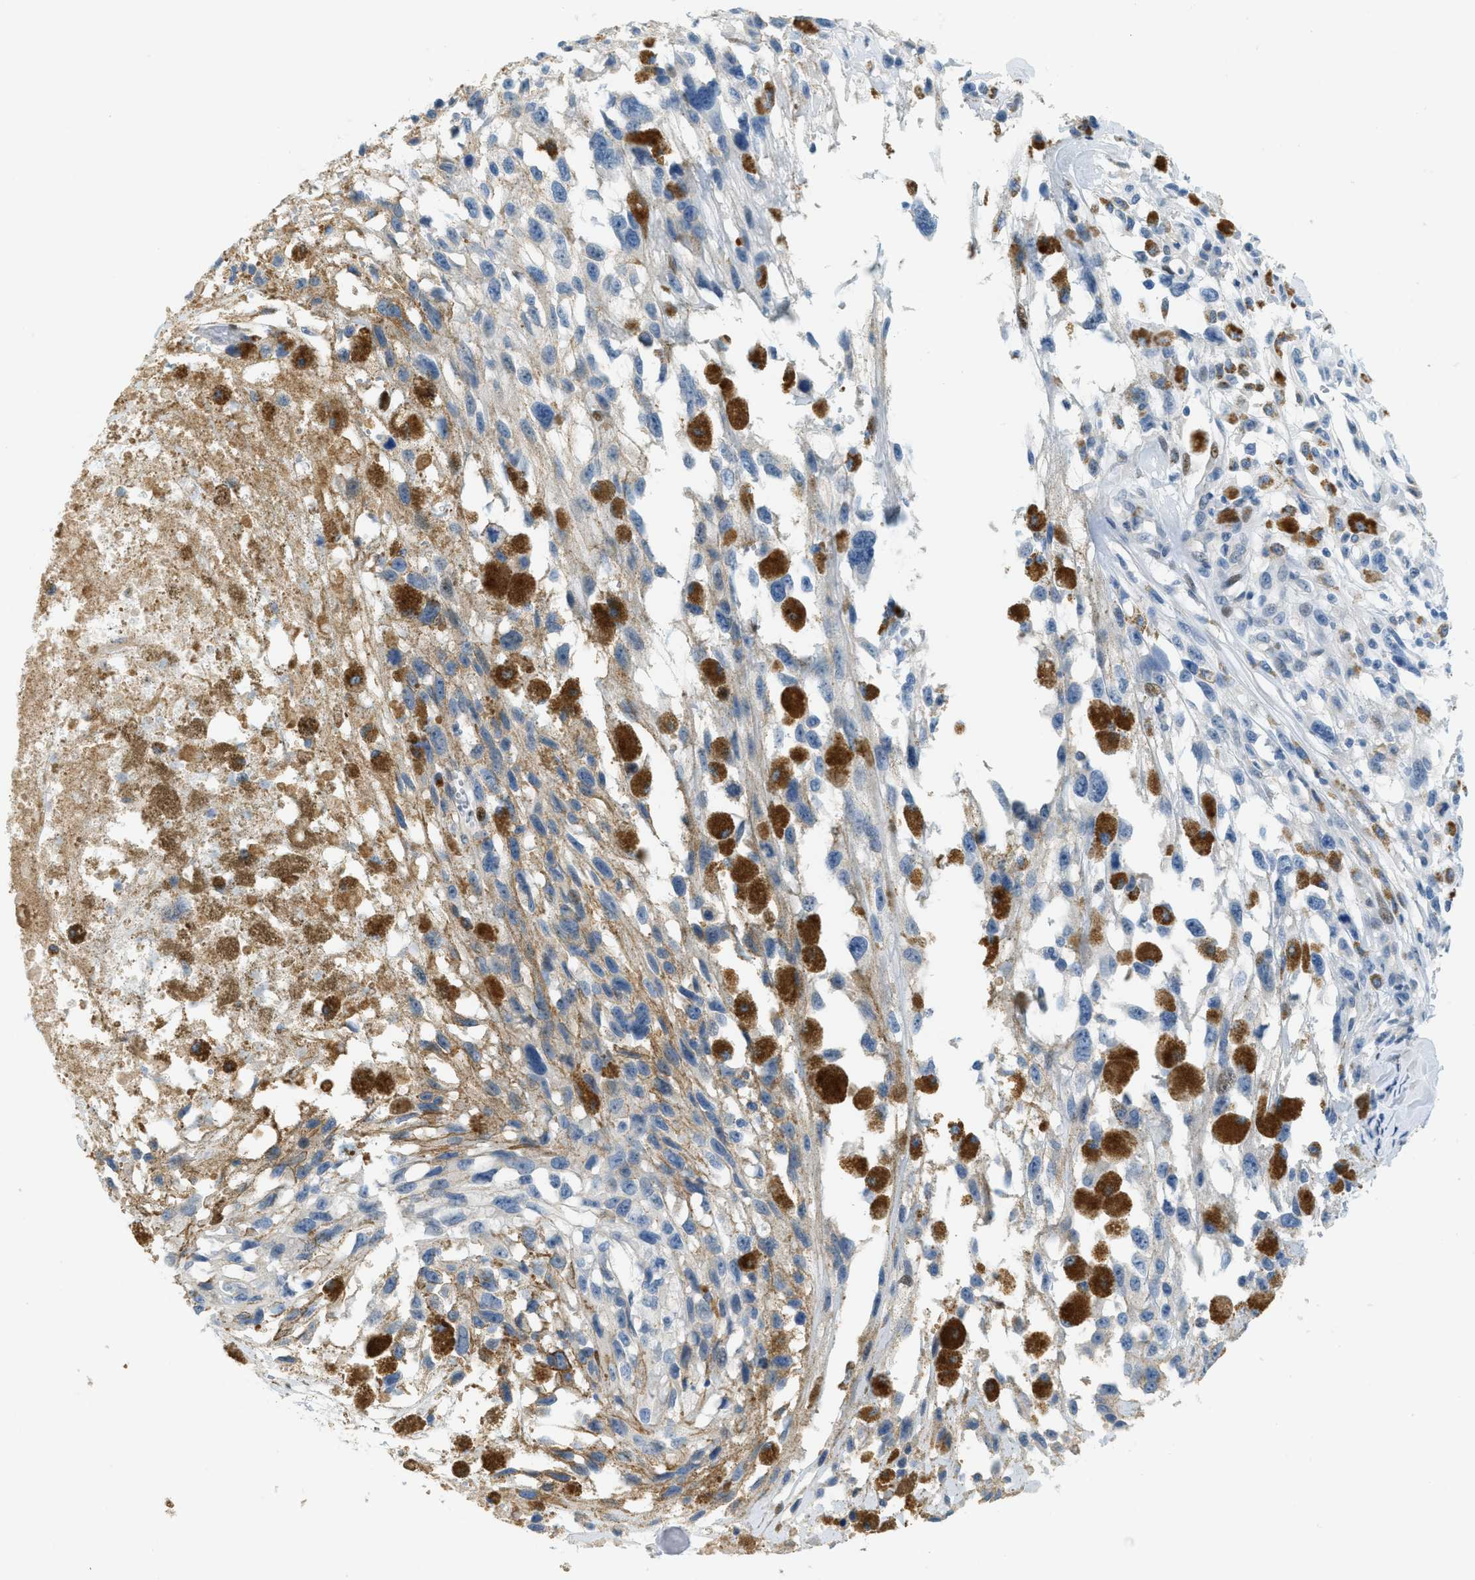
{"staining": {"intensity": "weak", "quantity": "25%-75%", "location": "cytoplasmic/membranous"}, "tissue": "melanoma", "cell_type": "Tumor cells", "image_type": "cancer", "snomed": [{"axis": "morphology", "description": "Malignant melanoma, Metastatic site"}, {"axis": "topography", "description": "Lymph node"}], "caption": "Malignant melanoma (metastatic site) was stained to show a protein in brown. There is low levels of weak cytoplasmic/membranous expression in approximately 25%-75% of tumor cells.", "gene": "CYP4X1", "patient": {"sex": "male", "age": 59}}